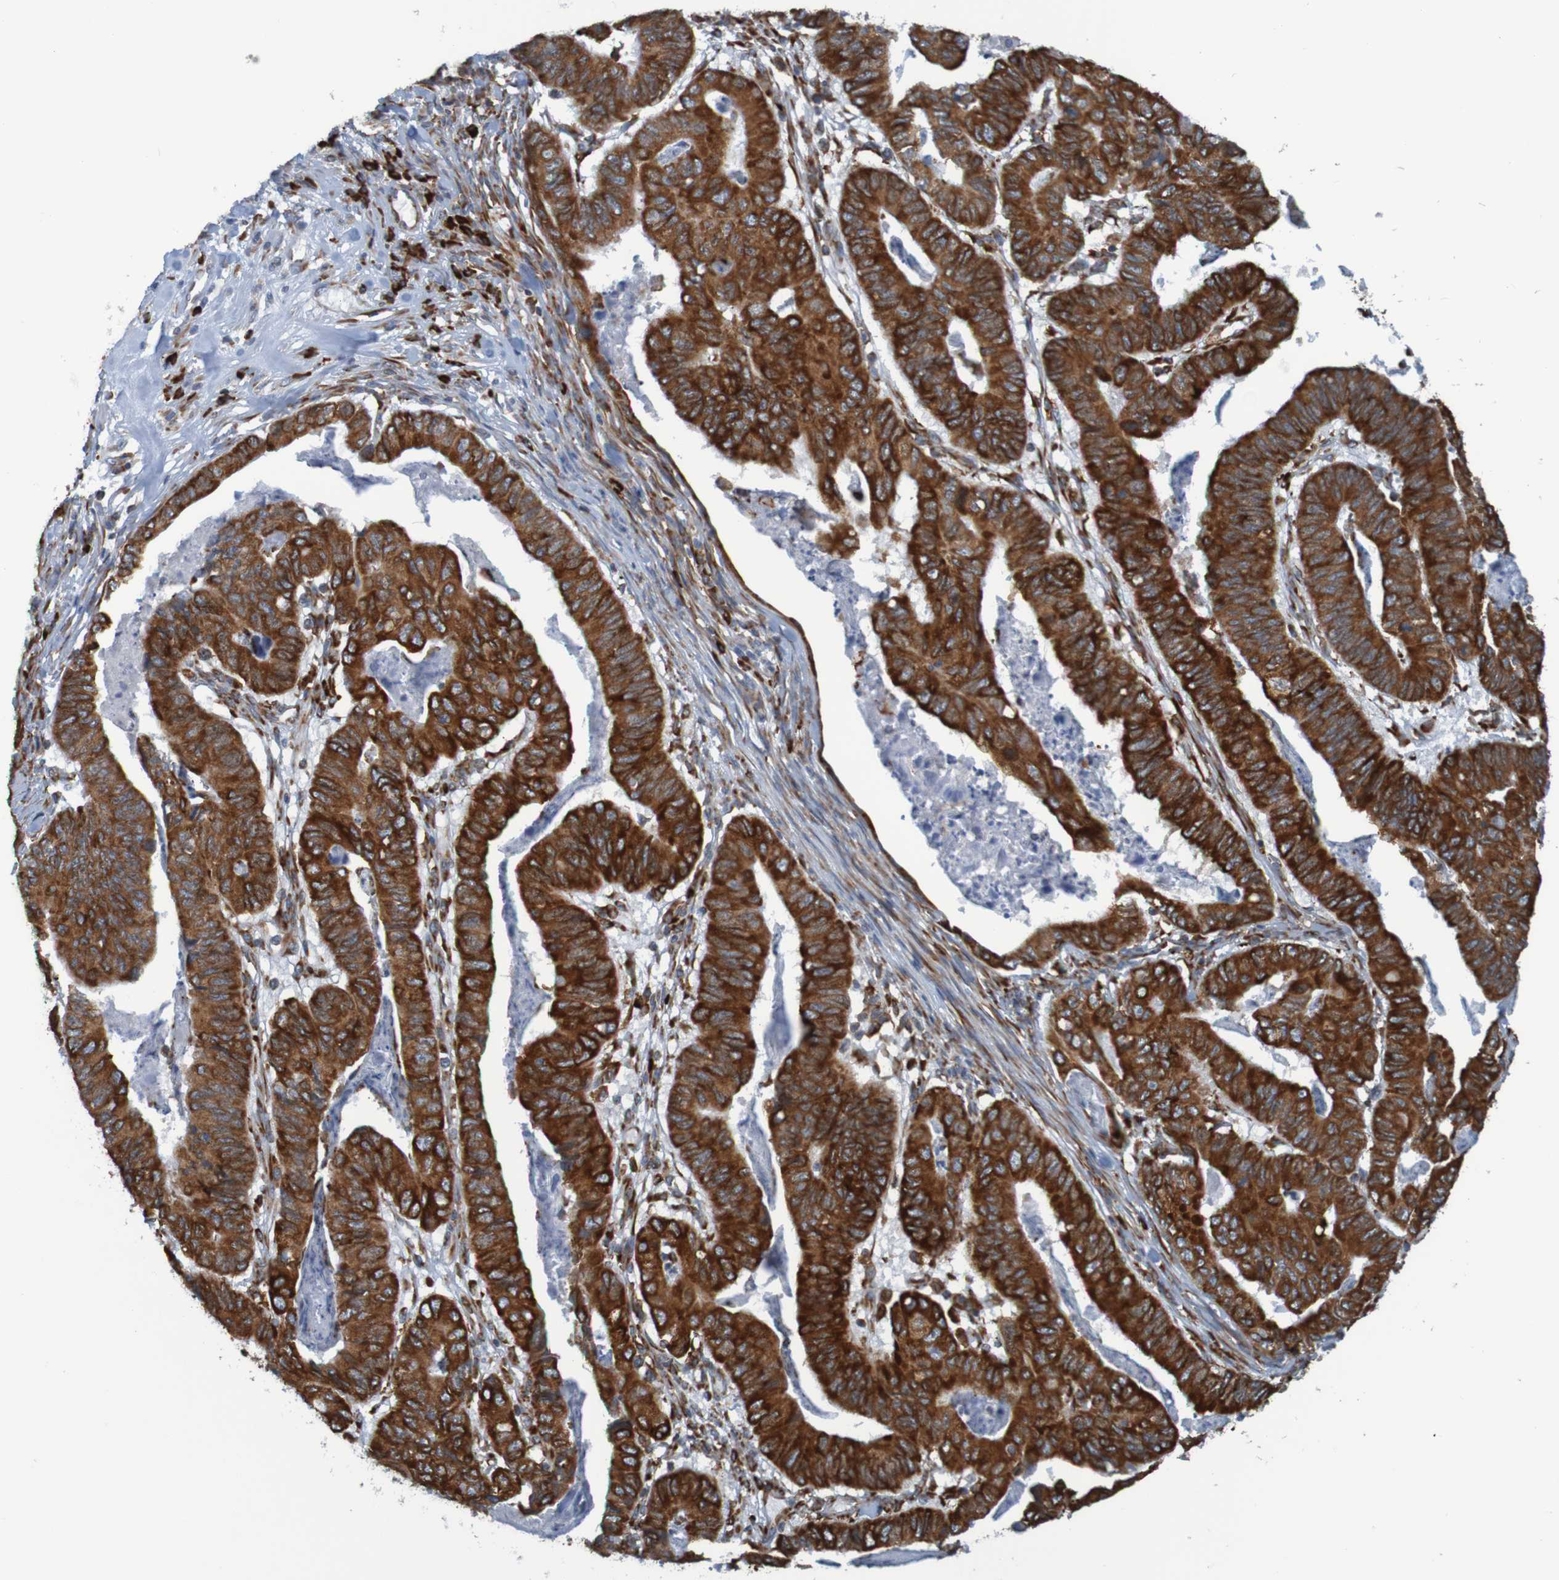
{"staining": {"intensity": "strong", "quantity": ">75%", "location": "cytoplasmic/membranous"}, "tissue": "stomach cancer", "cell_type": "Tumor cells", "image_type": "cancer", "snomed": [{"axis": "morphology", "description": "Adenocarcinoma, NOS"}, {"axis": "topography", "description": "Stomach, lower"}], "caption": "A micrograph of human stomach adenocarcinoma stained for a protein reveals strong cytoplasmic/membranous brown staining in tumor cells.", "gene": "SSR1", "patient": {"sex": "male", "age": 77}}